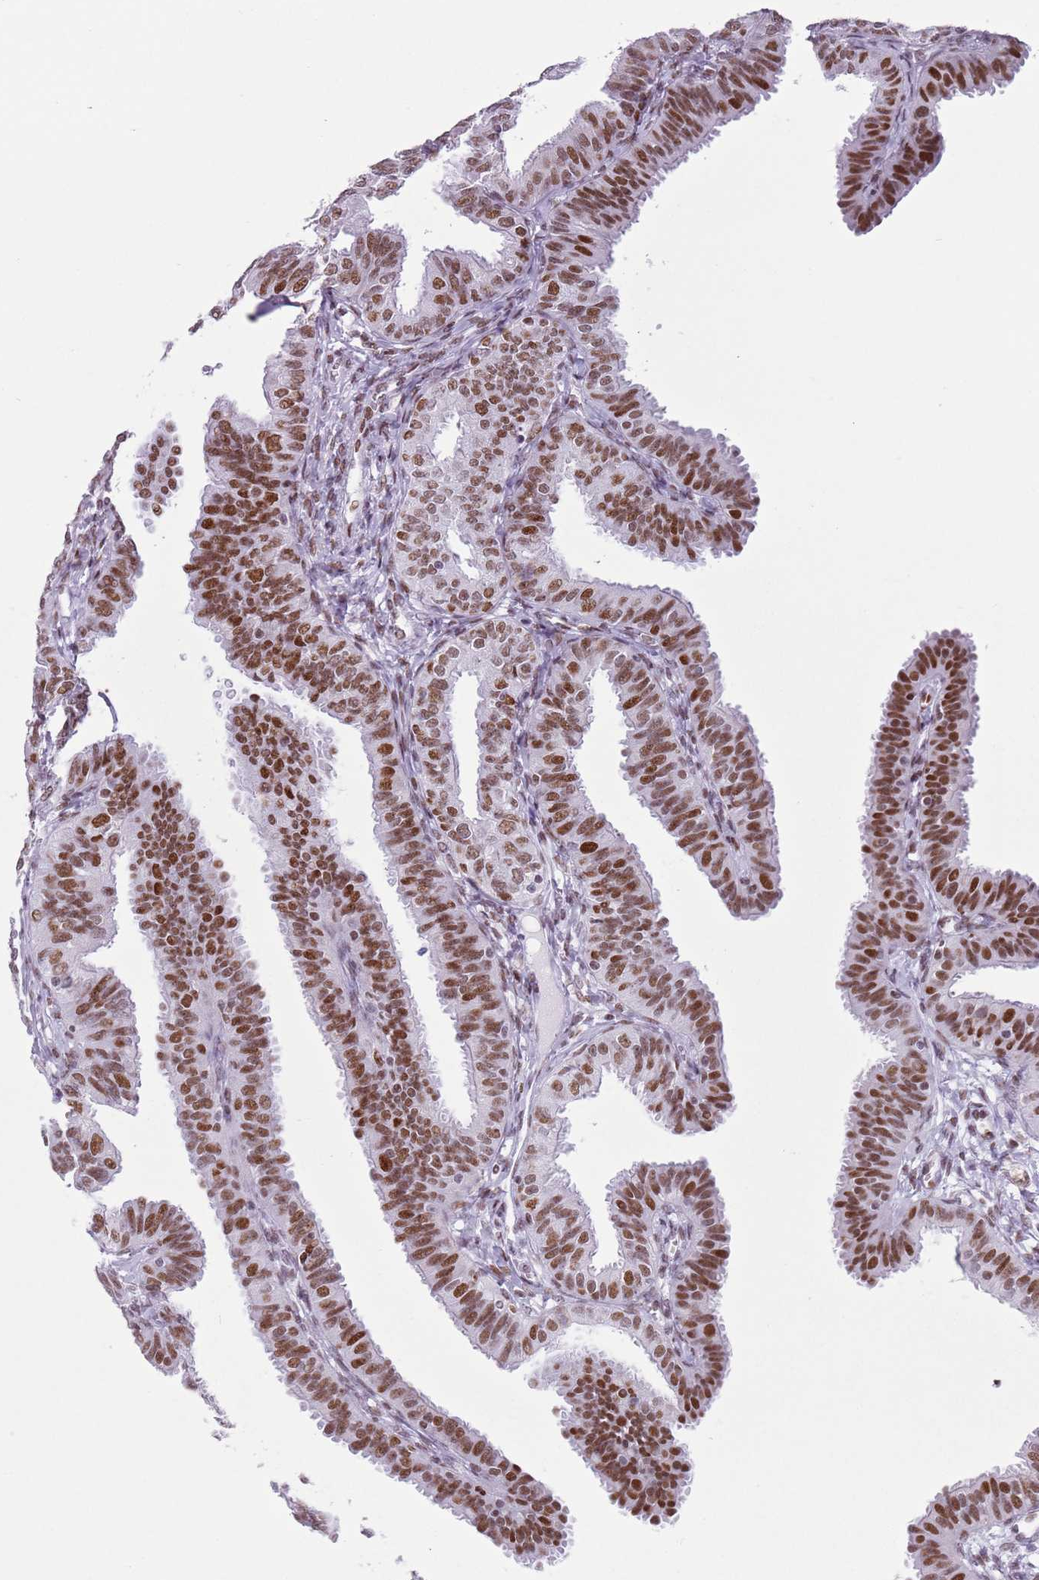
{"staining": {"intensity": "moderate", "quantity": ">75%", "location": "nuclear"}, "tissue": "fallopian tube", "cell_type": "Glandular cells", "image_type": "normal", "snomed": [{"axis": "morphology", "description": "Normal tissue, NOS"}, {"axis": "topography", "description": "Fallopian tube"}], "caption": "Benign fallopian tube reveals moderate nuclear staining in about >75% of glandular cells The staining was performed using DAB (3,3'-diaminobenzidine), with brown indicating positive protein expression. Nuclei are stained blue with hematoxylin..", "gene": "FAM104B", "patient": {"sex": "female", "age": 35}}